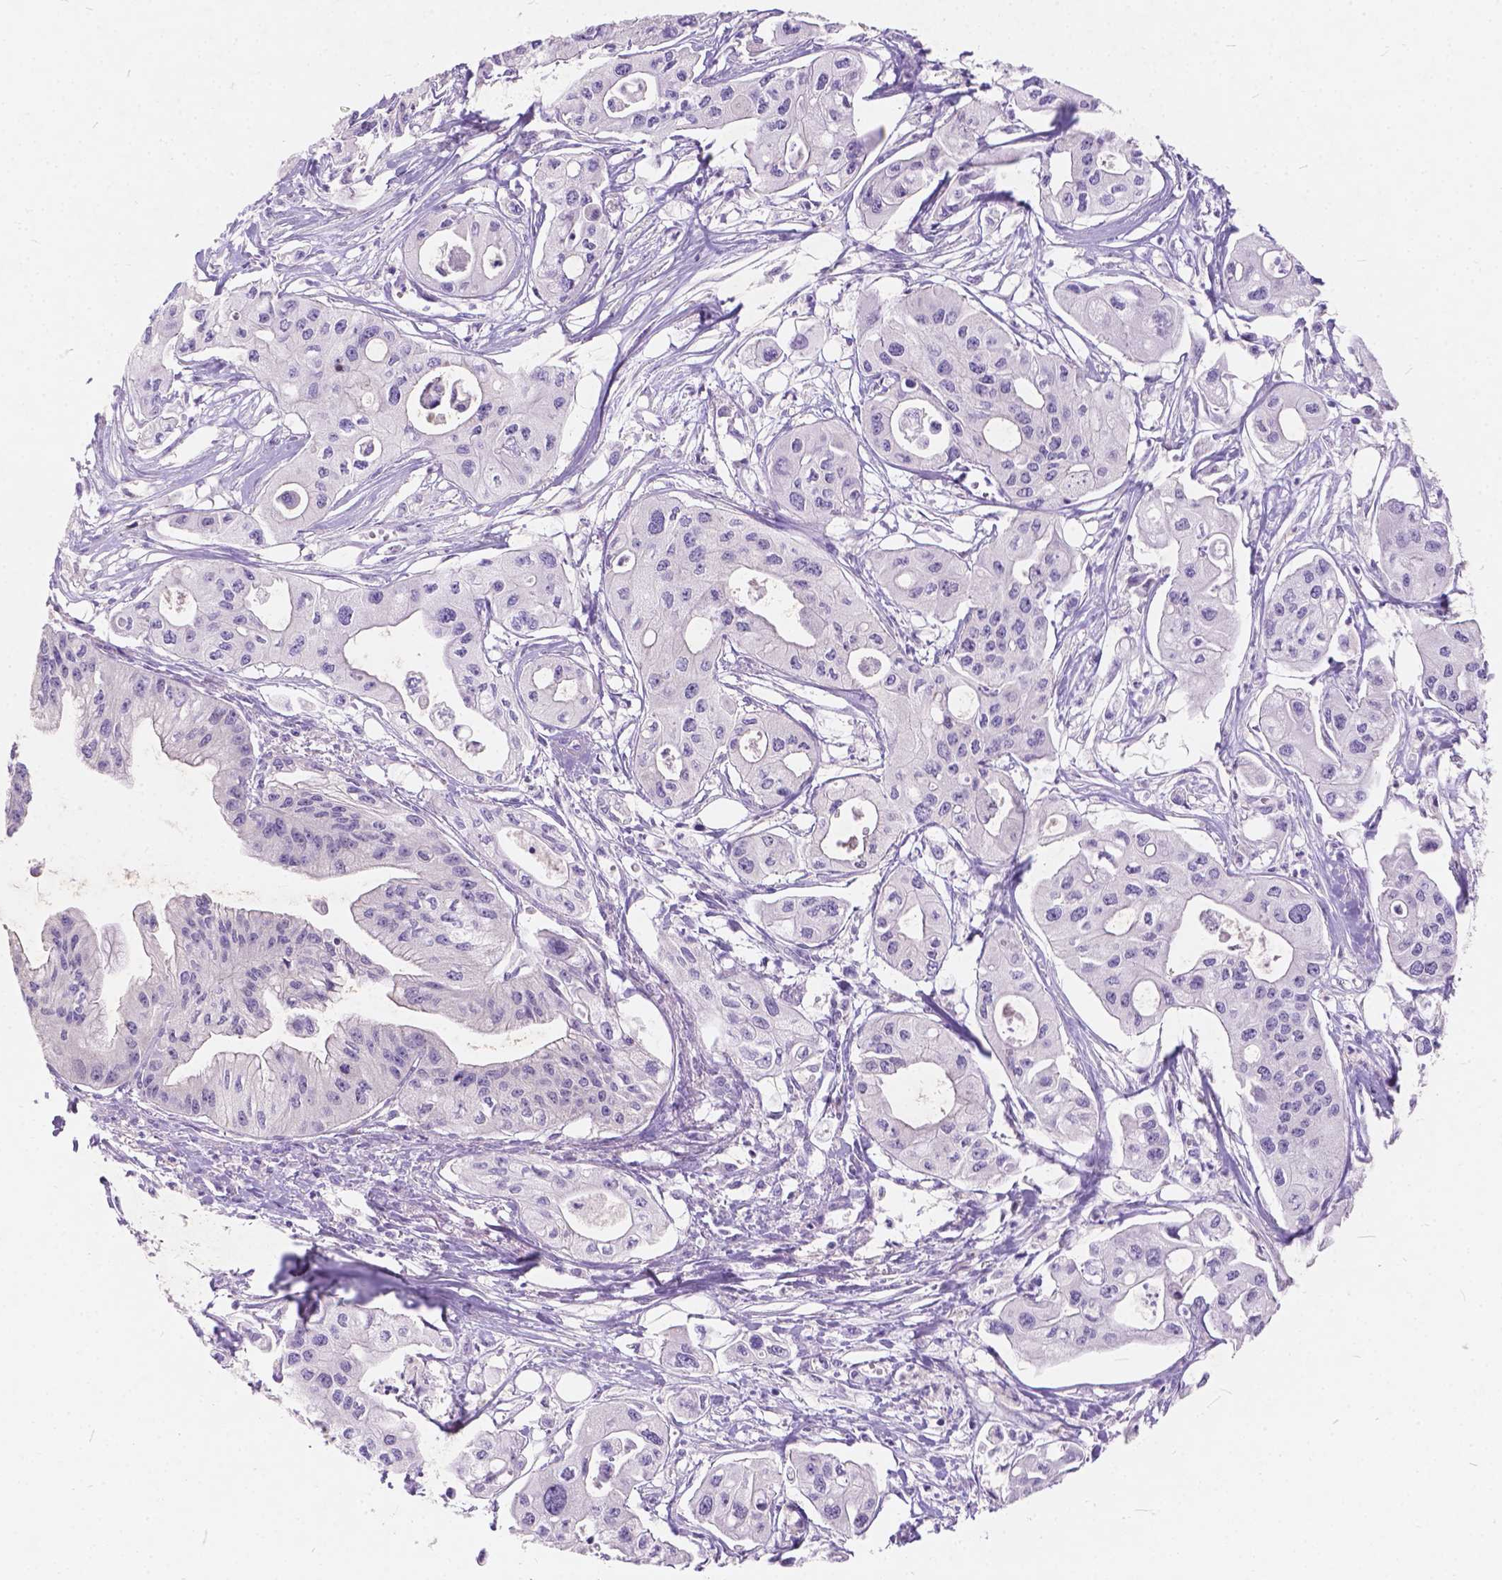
{"staining": {"intensity": "negative", "quantity": "none", "location": "none"}, "tissue": "pancreatic cancer", "cell_type": "Tumor cells", "image_type": "cancer", "snomed": [{"axis": "morphology", "description": "Adenocarcinoma, NOS"}, {"axis": "topography", "description": "Pancreas"}], "caption": "IHC of pancreatic cancer shows no positivity in tumor cells.", "gene": "PEX11G", "patient": {"sex": "male", "age": 70}}